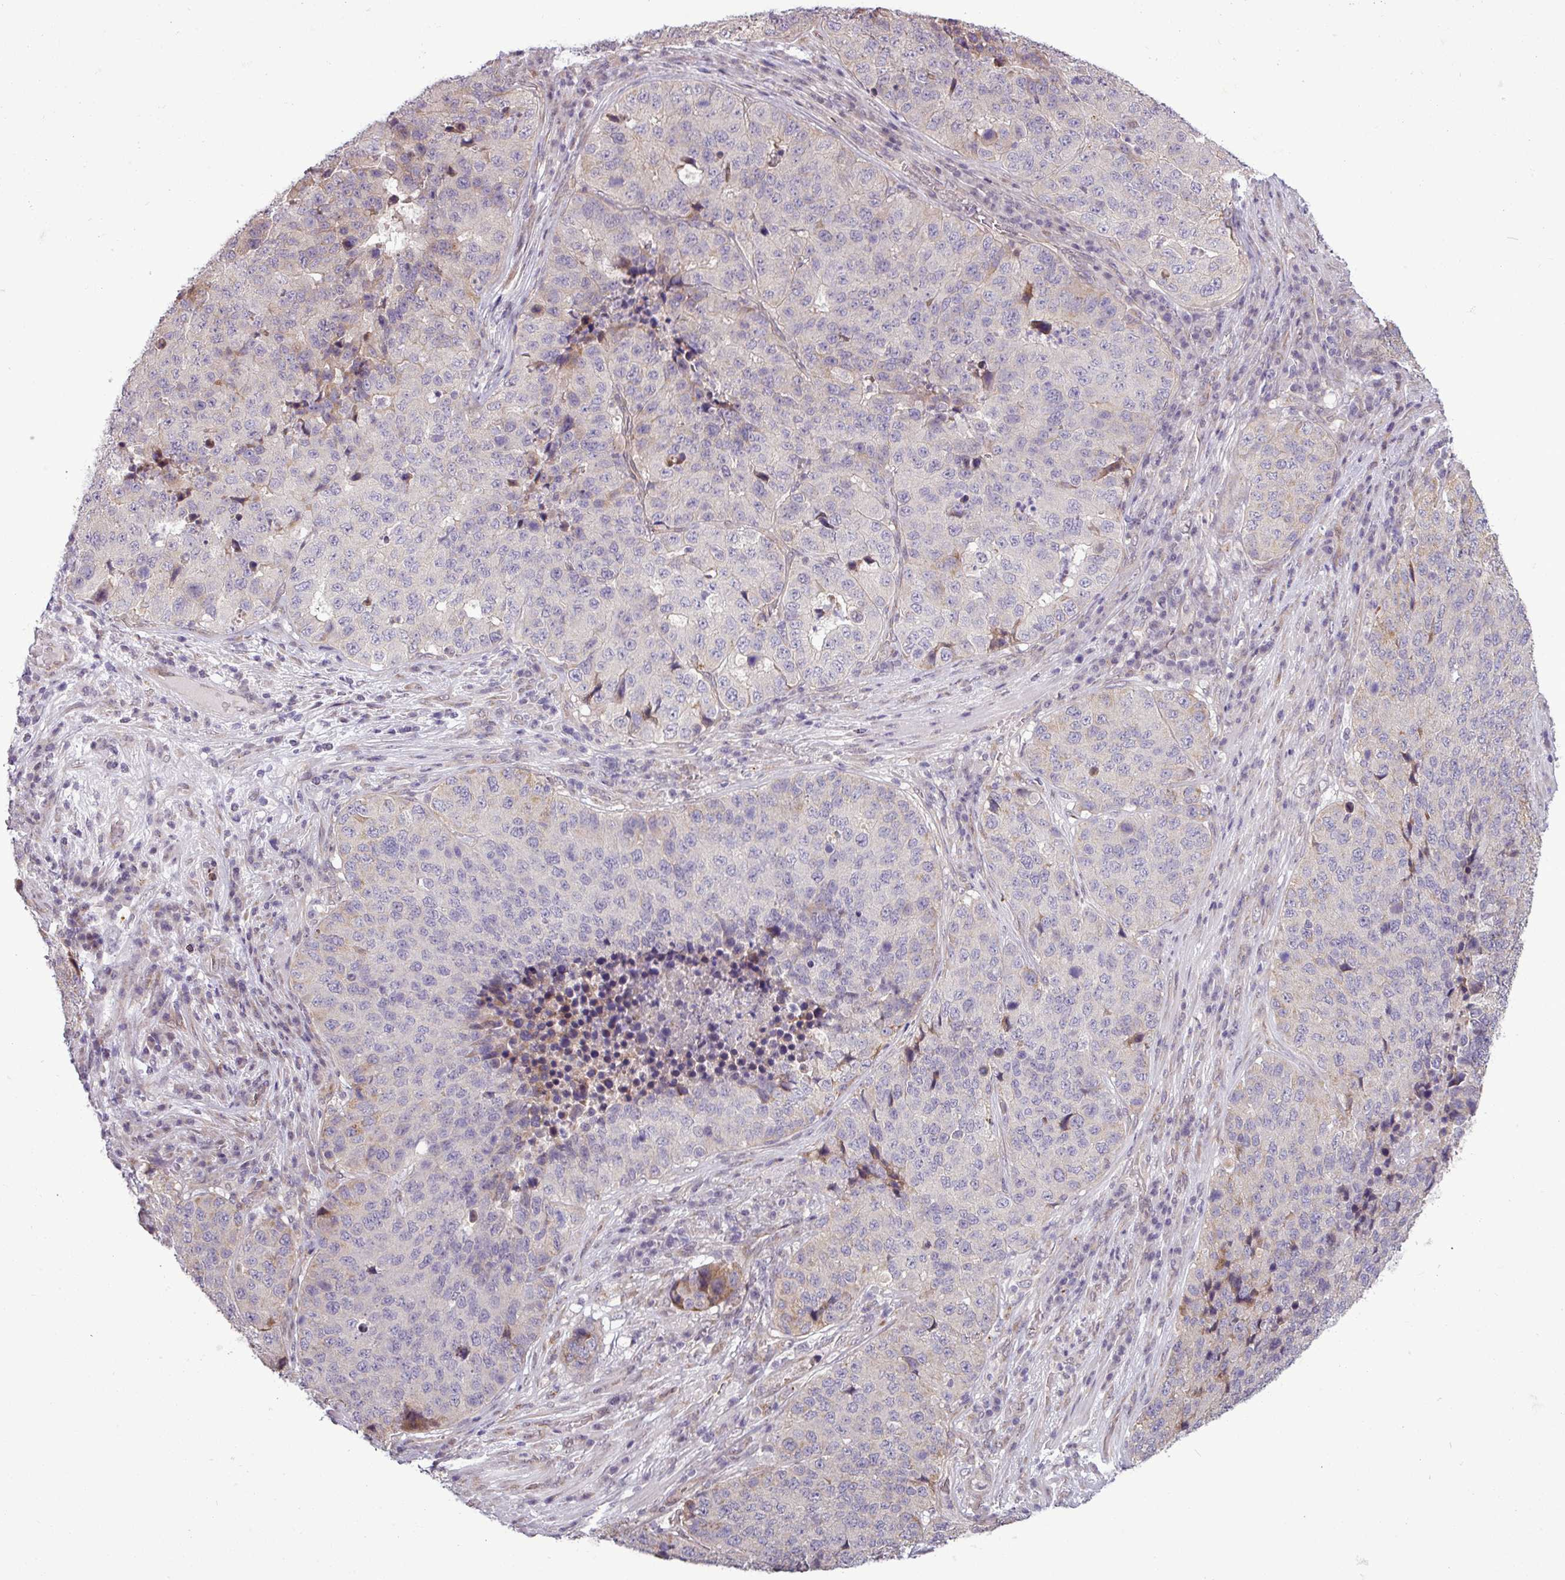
{"staining": {"intensity": "weak", "quantity": "<25%", "location": "cytoplasmic/membranous"}, "tissue": "stomach cancer", "cell_type": "Tumor cells", "image_type": "cancer", "snomed": [{"axis": "morphology", "description": "Adenocarcinoma, NOS"}, {"axis": "topography", "description": "Stomach"}], "caption": "IHC of human stomach cancer (adenocarcinoma) shows no positivity in tumor cells. Nuclei are stained in blue.", "gene": "GPT2", "patient": {"sex": "male", "age": 71}}